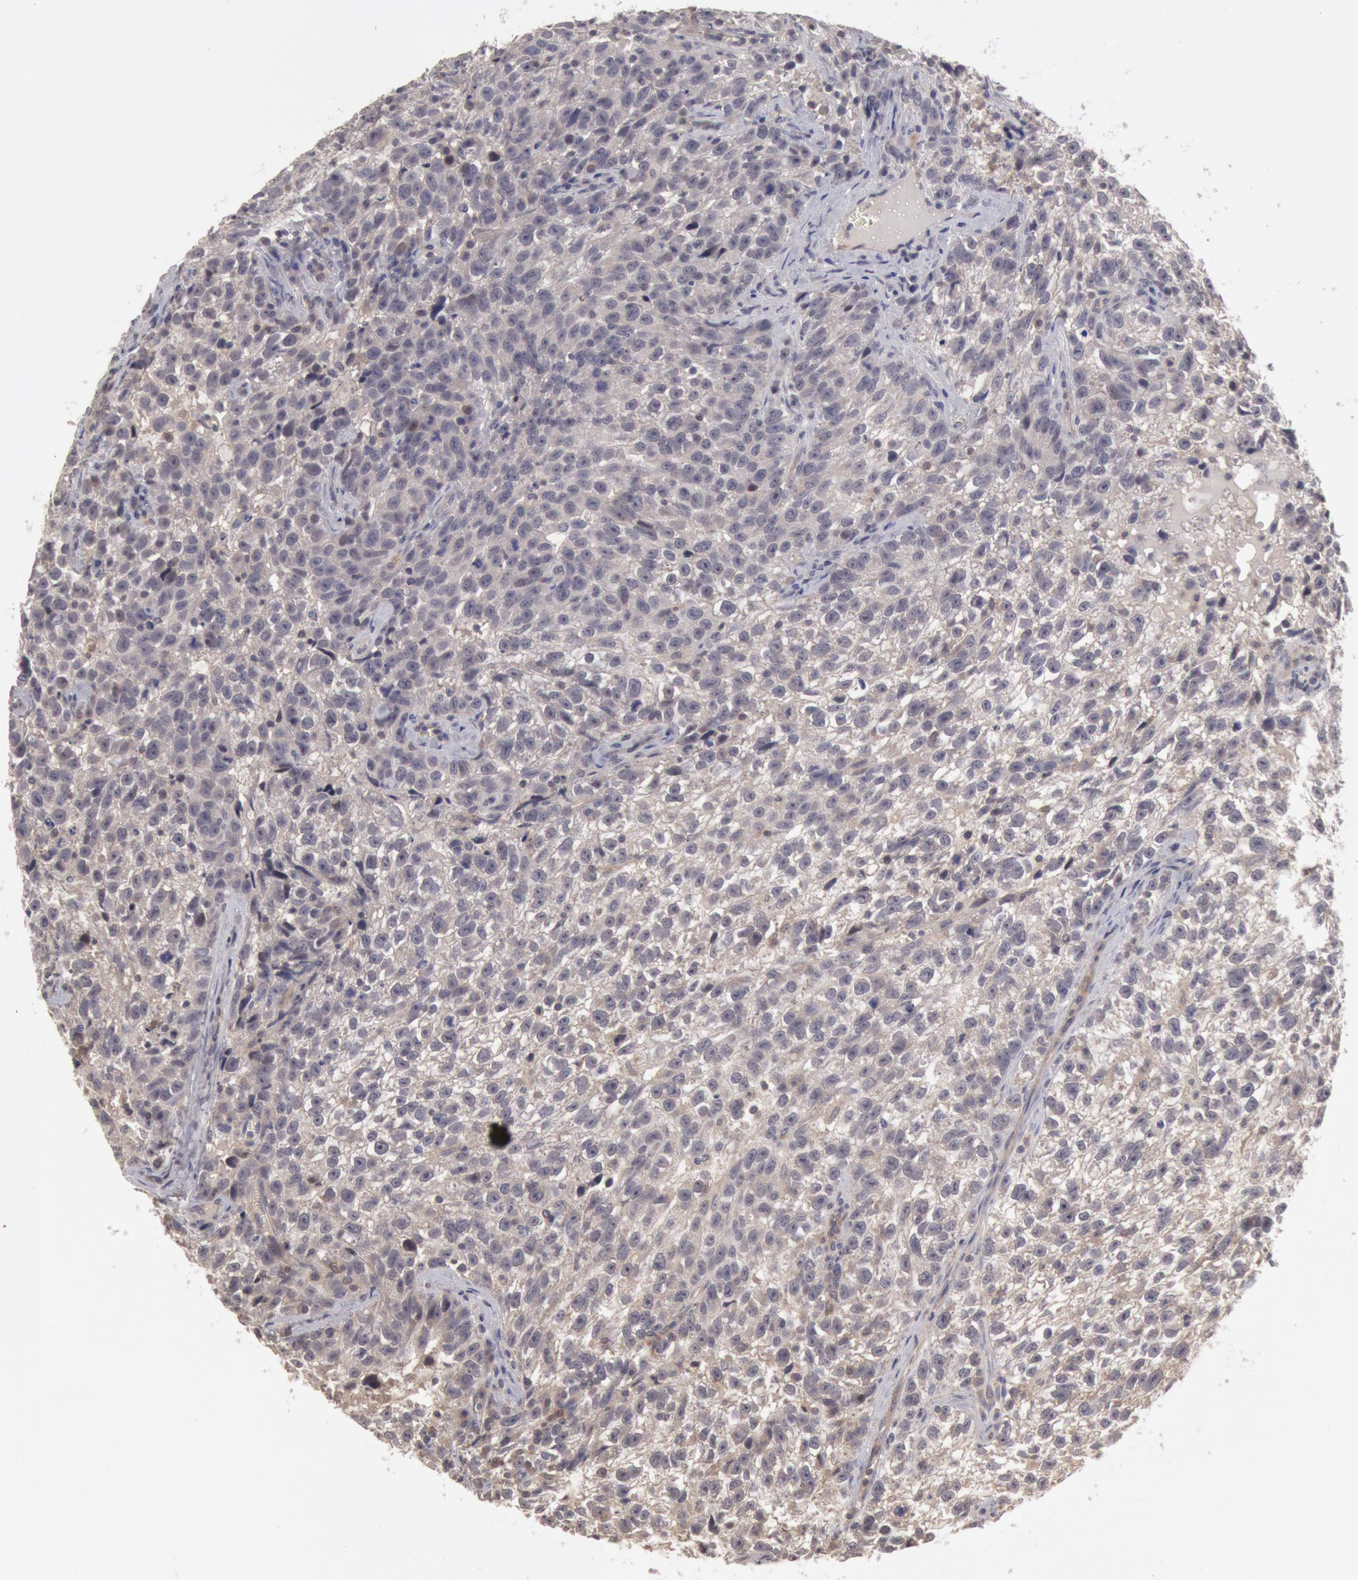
{"staining": {"intensity": "negative", "quantity": "none", "location": "none"}, "tissue": "testis cancer", "cell_type": "Tumor cells", "image_type": "cancer", "snomed": [{"axis": "morphology", "description": "Seminoma, NOS"}, {"axis": "topography", "description": "Testis"}], "caption": "High power microscopy micrograph of an IHC micrograph of testis cancer (seminoma), revealing no significant expression in tumor cells.", "gene": "ZFP36L1", "patient": {"sex": "male", "age": 38}}